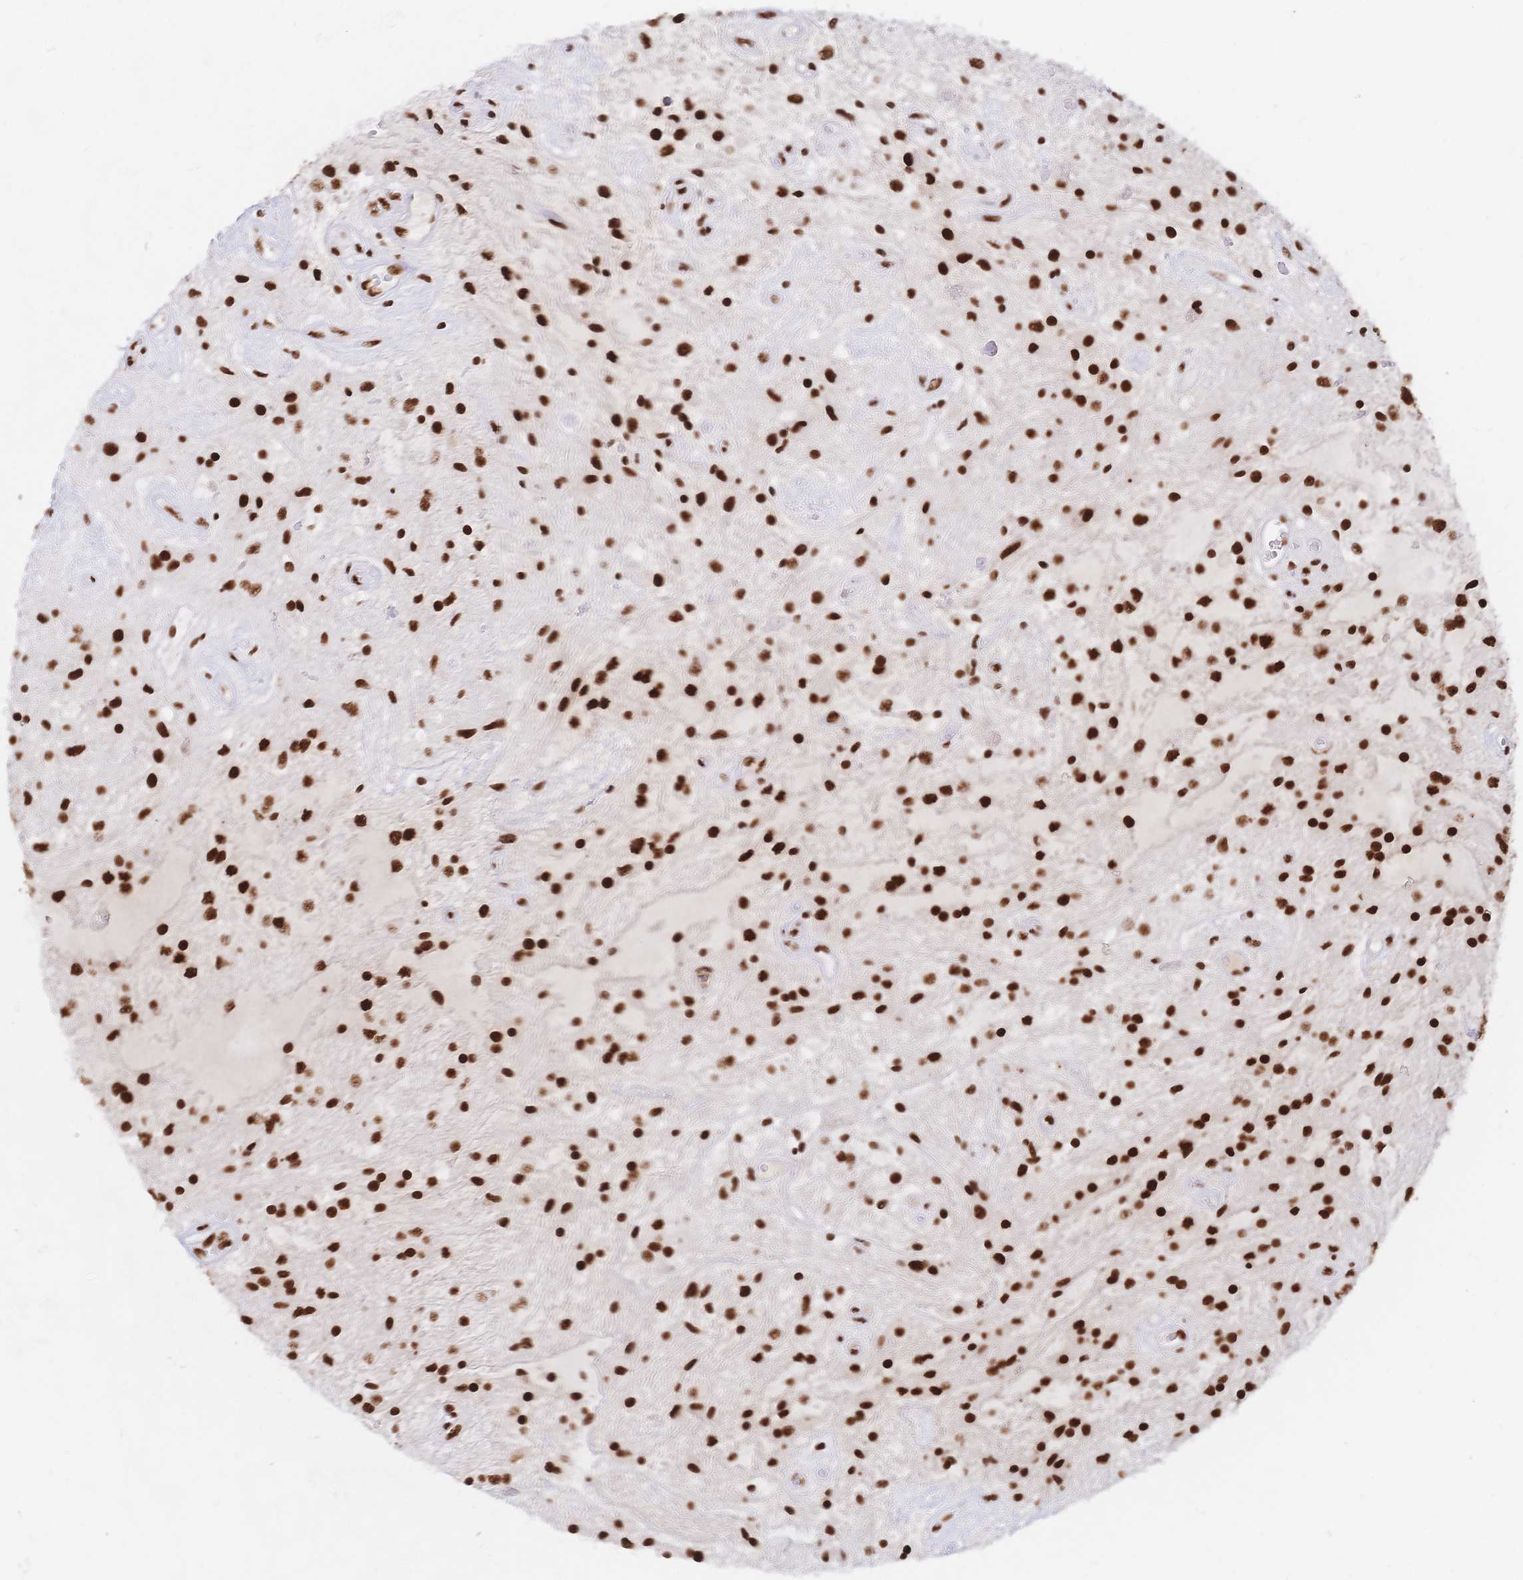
{"staining": {"intensity": "strong", "quantity": ">75%", "location": "nuclear"}, "tissue": "glioma", "cell_type": "Tumor cells", "image_type": "cancer", "snomed": [{"axis": "morphology", "description": "Glioma, malignant, Low grade"}, {"axis": "topography", "description": "Cerebellum"}], "caption": "High-power microscopy captured an immunohistochemistry (IHC) histopathology image of glioma, revealing strong nuclear expression in approximately >75% of tumor cells. (Brightfield microscopy of DAB IHC at high magnification).", "gene": "SRSF1", "patient": {"sex": "female", "age": 14}}